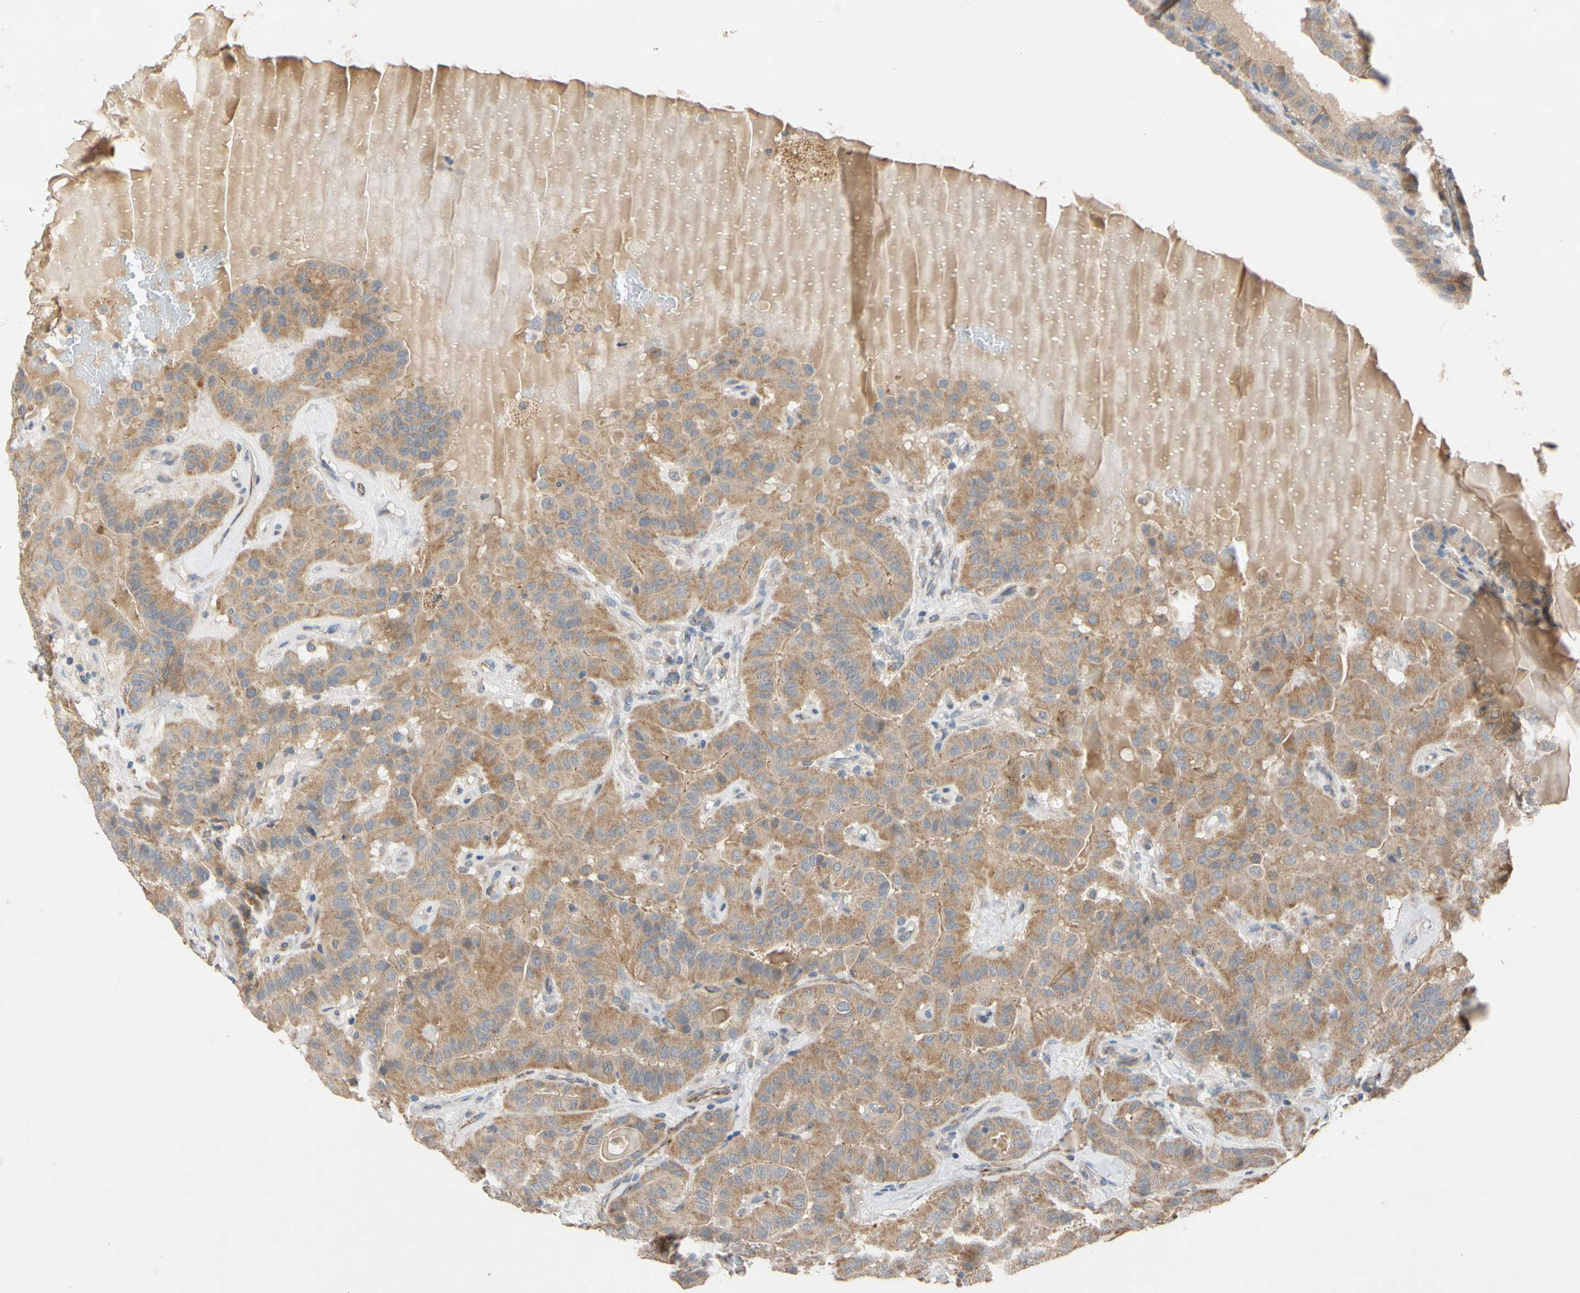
{"staining": {"intensity": "moderate", "quantity": ">75%", "location": "cytoplasmic/membranous"}, "tissue": "thyroid cancer", "cell_type": "Tumor cells", "image_type": "cancer", "snomed": [{"axis": "morphology", "description": "Papillary adenocarcinoma, NOS"}, {"axis": "topography", "description": "Thyroid gland"}], "caption": "Immunohistochemistry (IHC) histopathology image of neoplastic tissue: papillary adenocarcinoma (thyroid) stained using immunohistochemistry displays medium levels of moderate protein expression localized specifically in the cytoplasmic/membranous of tumor cells, appearing as a cytoplasmic/membranous brown color.", "gene": "GPD2", "patient": {"sex": "male", "age": 77}}